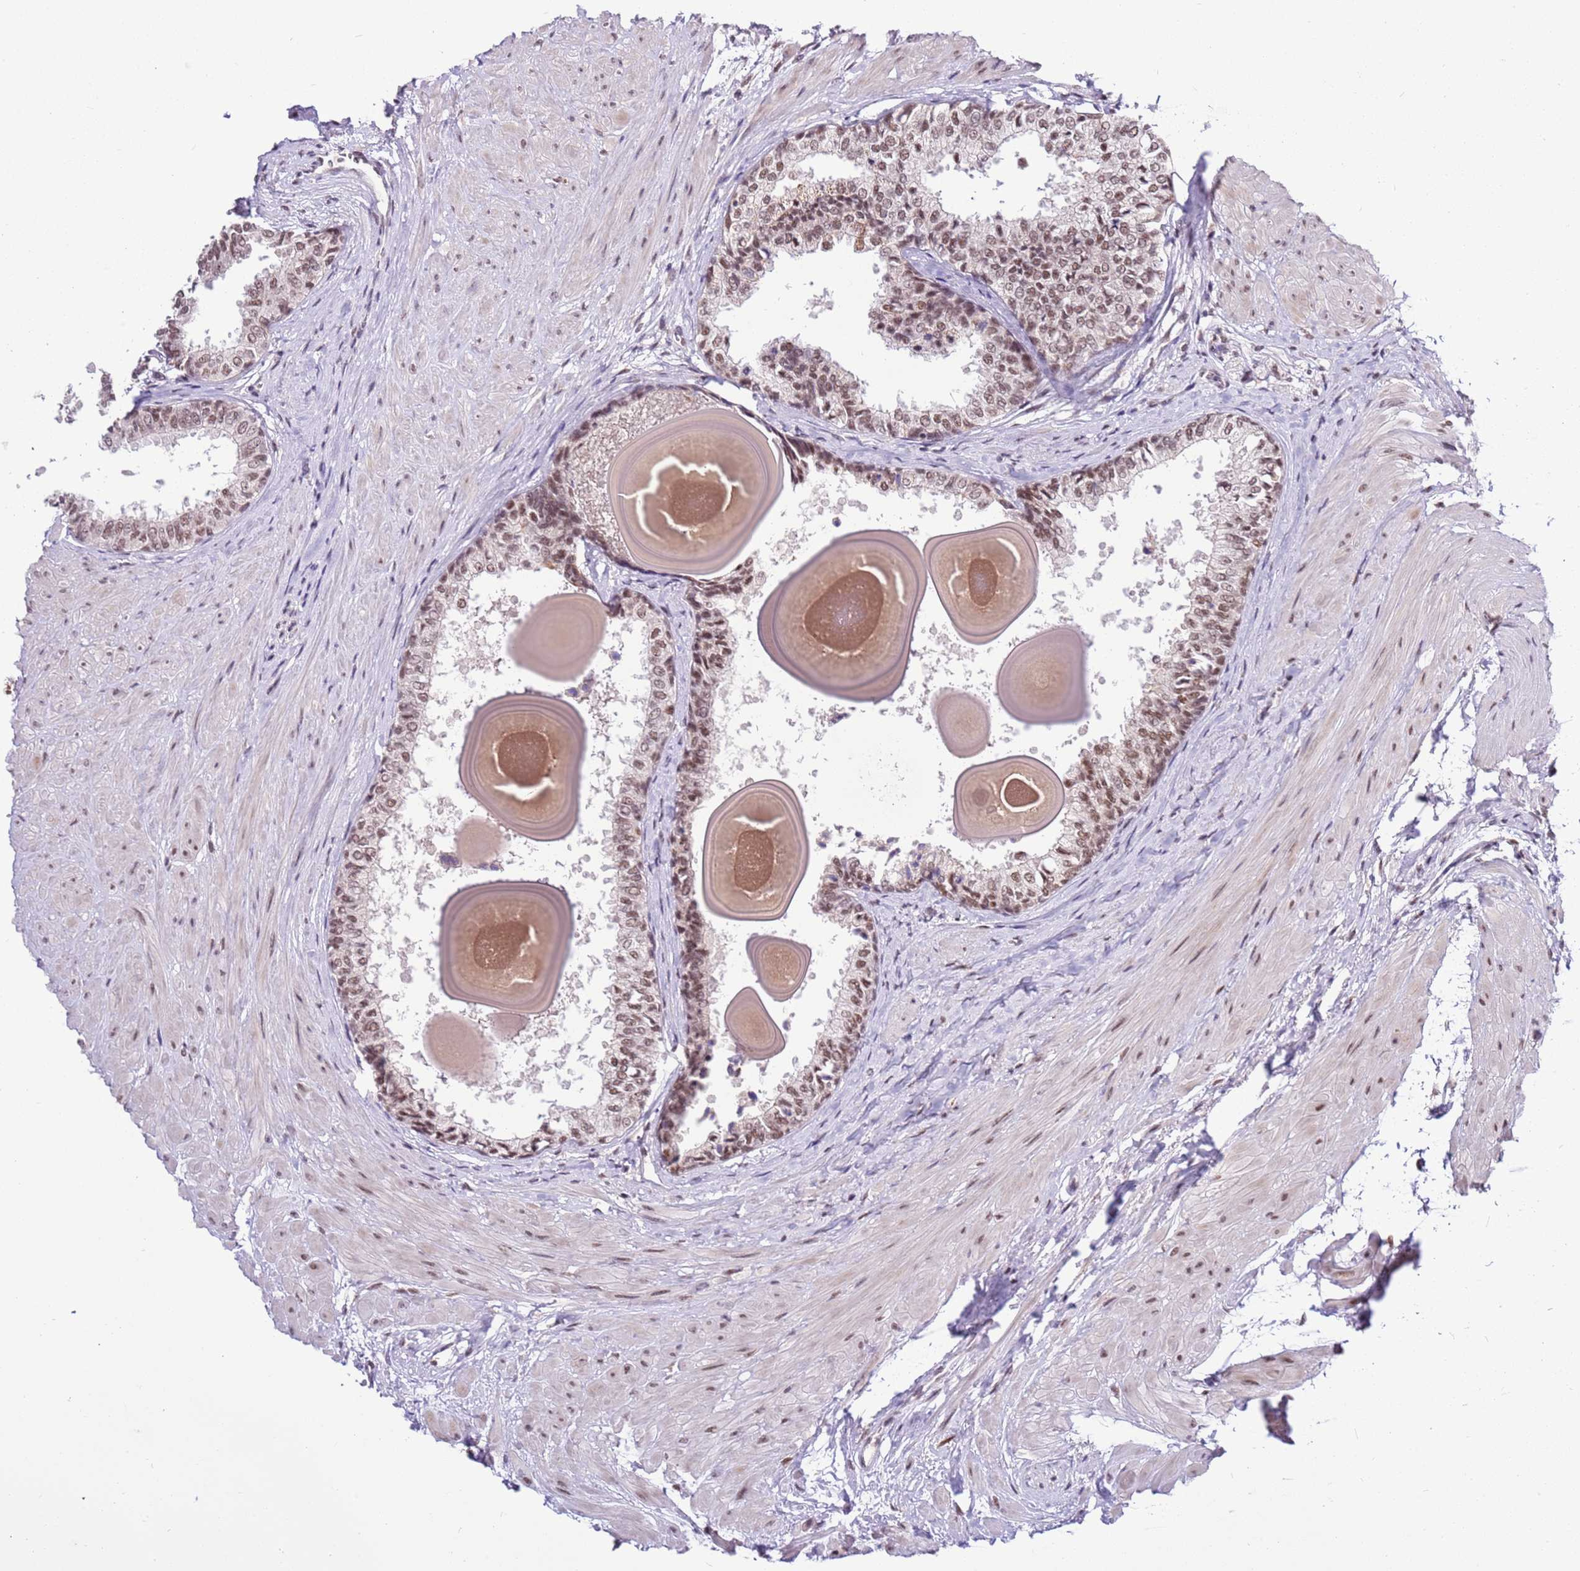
{"staining": {"intensity": "moderate", "quantity": "25%-75%", "location": "cytoplasmic/membranous,nuclear"}, "tissue": "prostate", "cell_type": "Glandular cells", "image_type": "normal", "snomed": [{"axis": "morphology", "description": "Normal tissue, NOS"}, {"axis": "topography", "description": "Prostate"}], "caption": "Prostate stained with DAB (3,3'-diaminobenzidine) immunohistochemistry (IHC) shows medium levels of moderate cytoplasmic/membranous,nuclear expression in about 25%-75% of glandular cells. Nuclei are stained in blue.", "gene": "AKAP8L", "patient": {"sex": "male", "age": 48}}